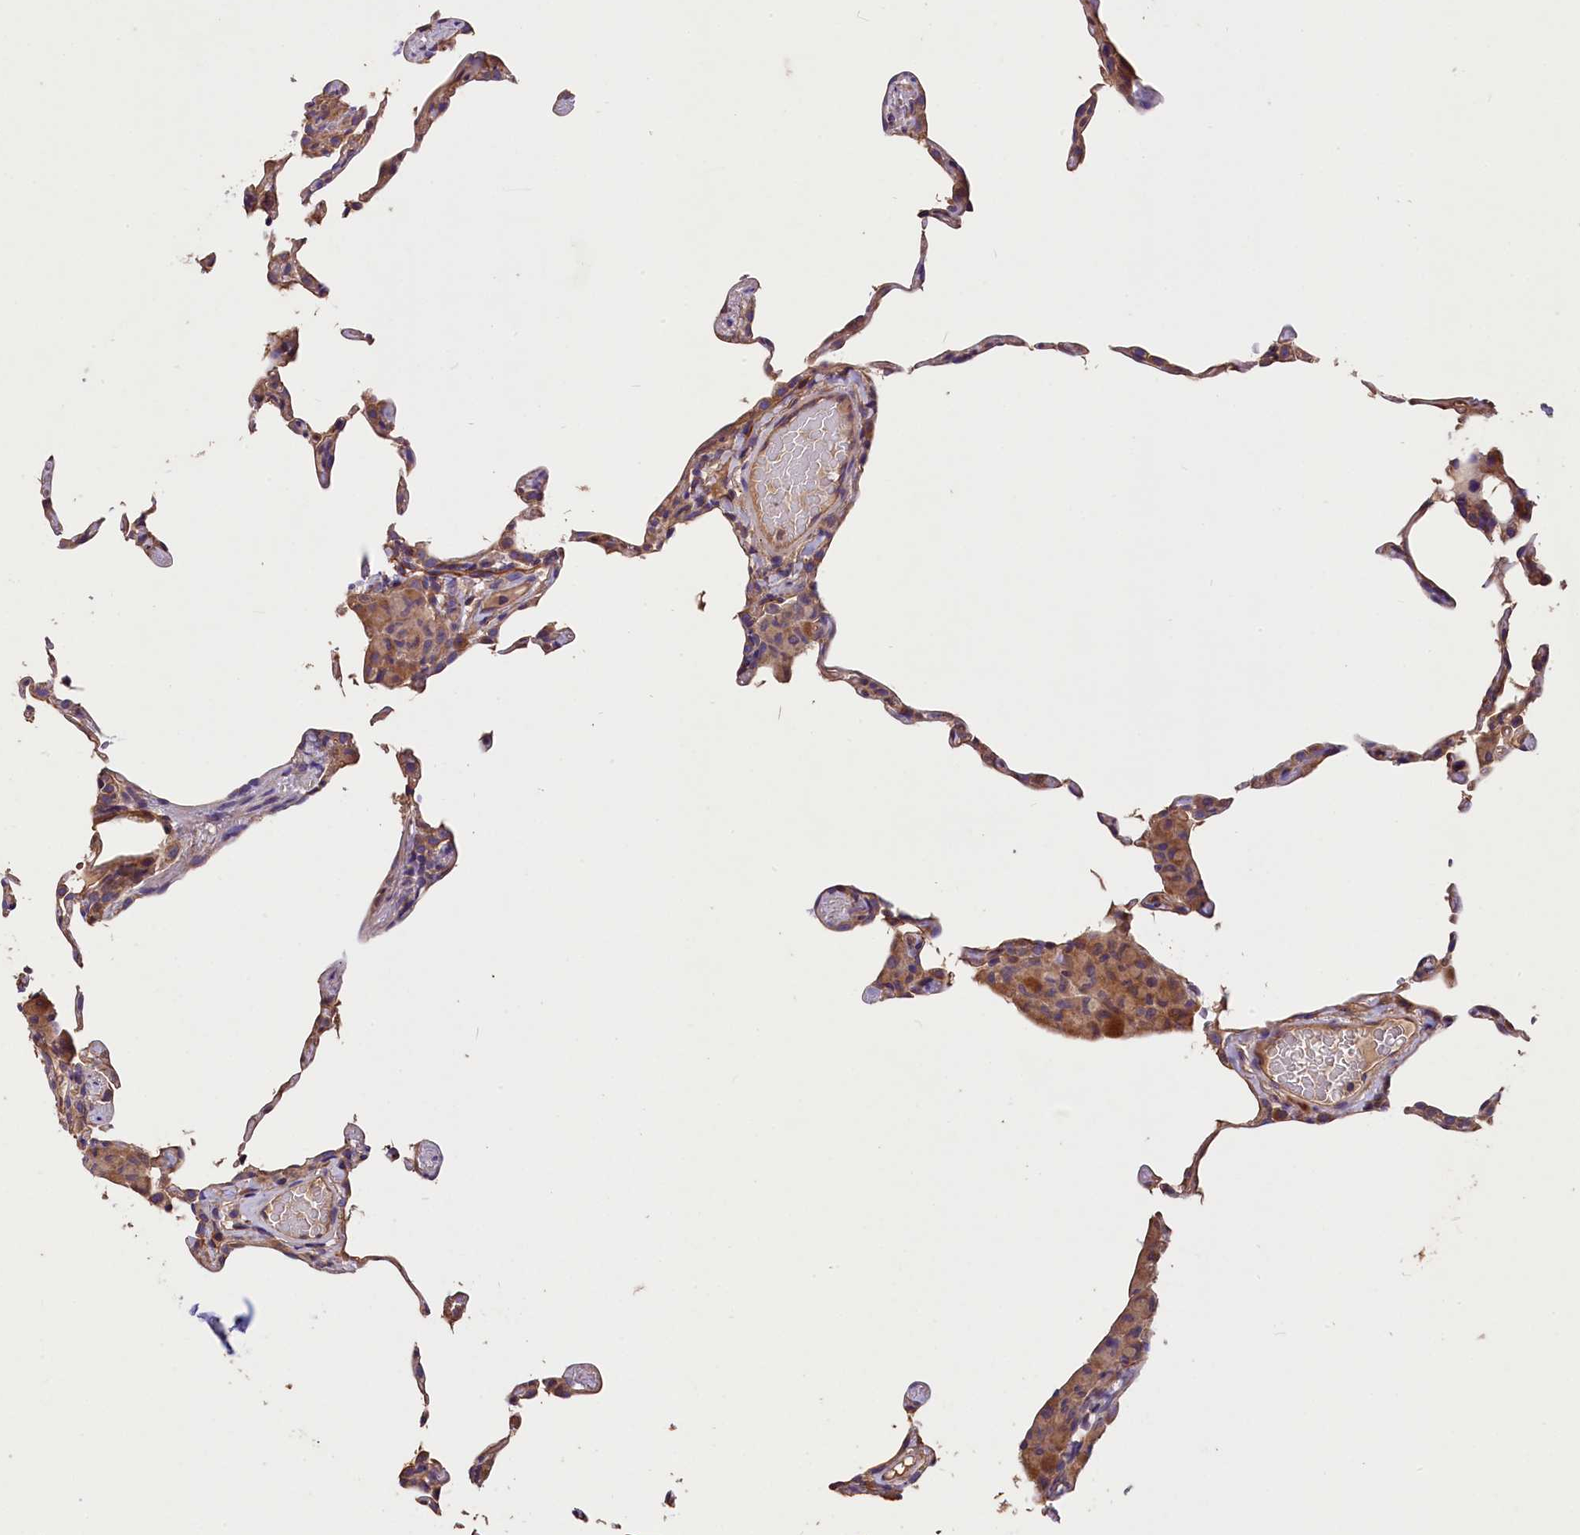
{"staining": {"intensity": "weak", "quantity": "25%-75%", "location": "cytoplasmic/membranous"}, "tissue": "lung", "cell_type": "Alveolar cells", "image_type": "normal", "snomed": [{"axis": "morphology", "description": "Normal tissue, NOS"}, {"axis": "topography", "description": "Lung"}], "caption": "Lung stained with DAB immunohistochemistry reveals low levels of weak cytoplasmic/membranous expression in approximately 25%-75% of alveolar cells.", "gene": "ERMARD", "patient": {"sex": "female", "age": 57}}